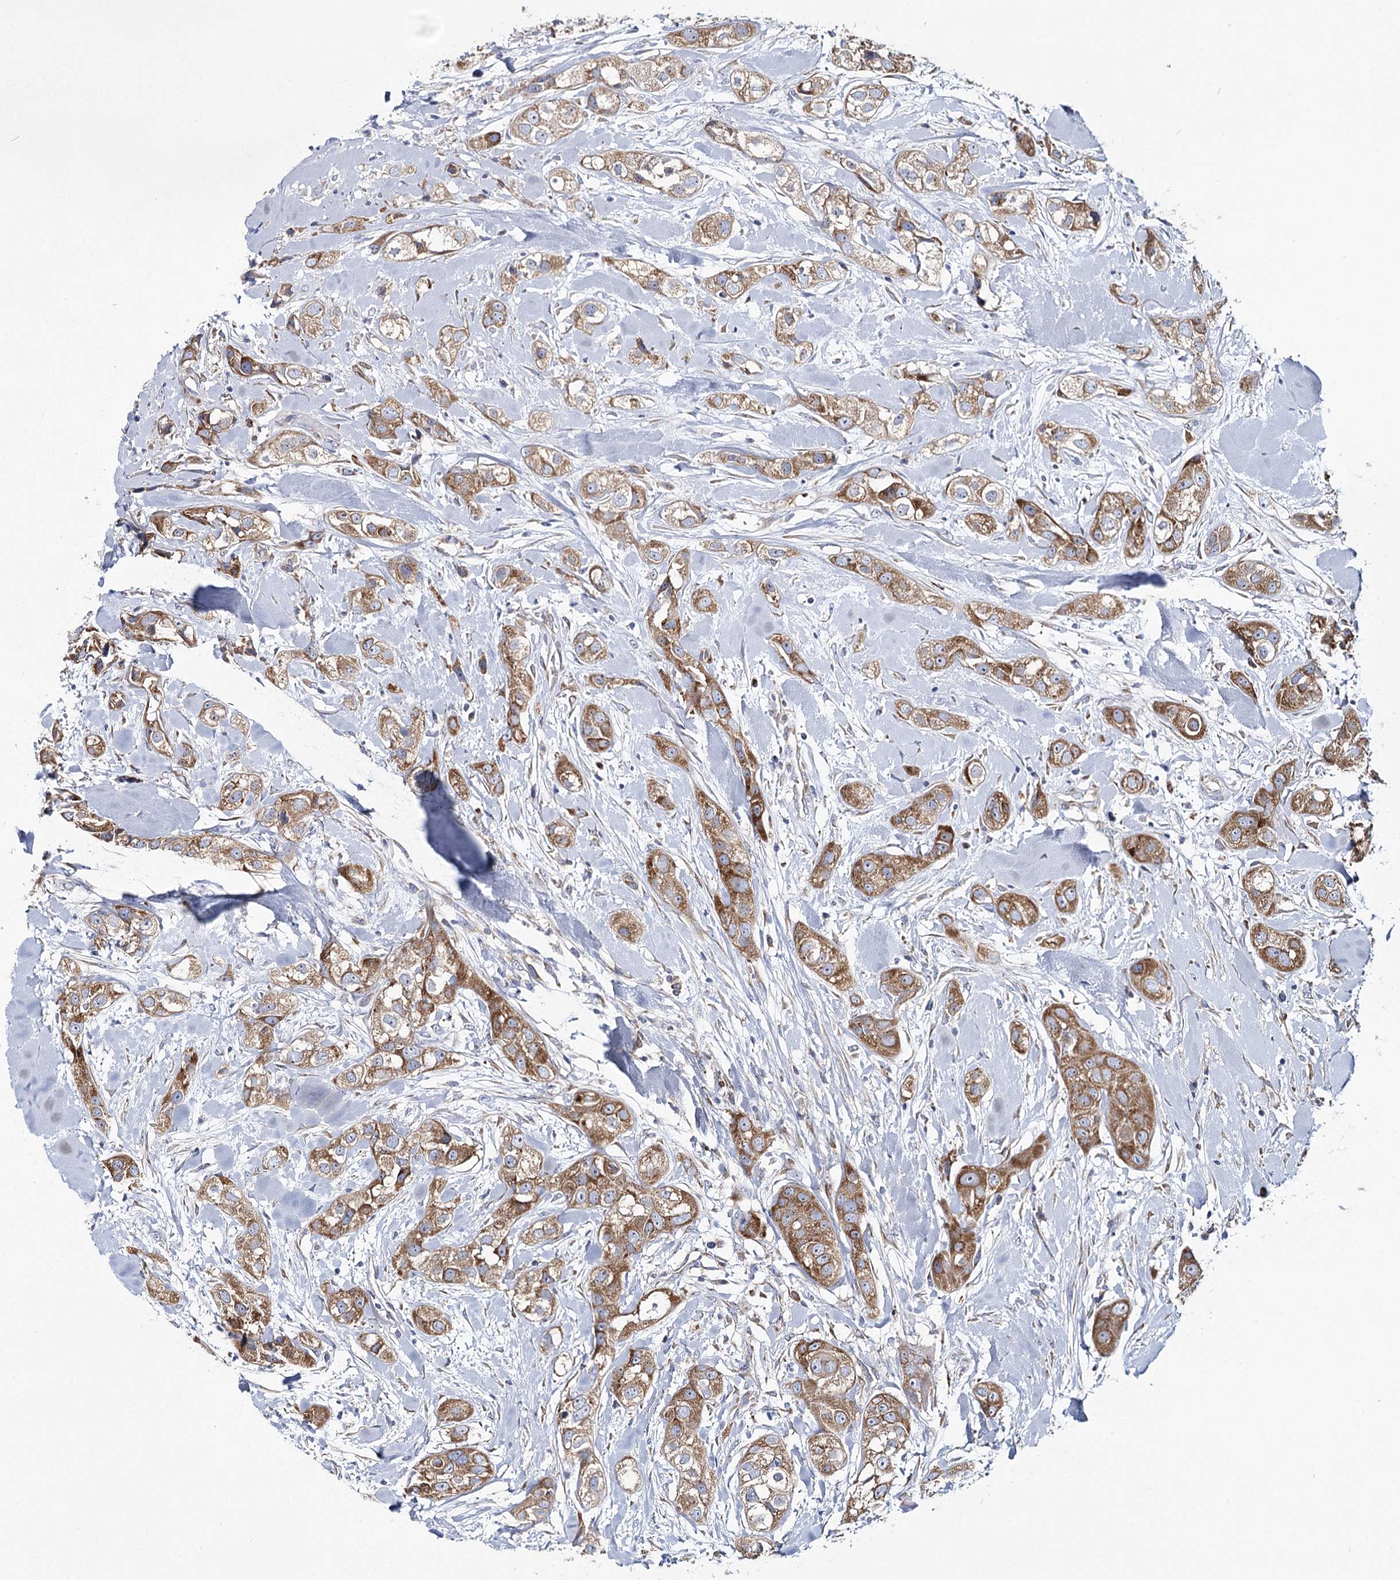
{"staining": {"intensity": "moderate", "quantity": ">75%", "location": "cytoplasmic/membranous"}, "tissue": "head and neck cancer", "cell_type": "Tumor cells", "image_type": "cancer", "snomed": [{"axis": "morphology", "description": "Normal tissue, NOS"}, {"axis": "morphology", "description": "Squamous cell carcinoma, NOS"}, {"axis": "topography", "description": "Skeletal muscle"}, {"axis": "topography", "description": "Head-Neck"}], "caption": "This is a photomicrograph of immunohistochemistry (IHC) staining of squamous cell carcinoma (head and neck), which shows moderate staining in the cytoplasmic/membranous of tumor cells.", "gene": "THUMPD3", "patient": {"sex": "male", "age": 51}}